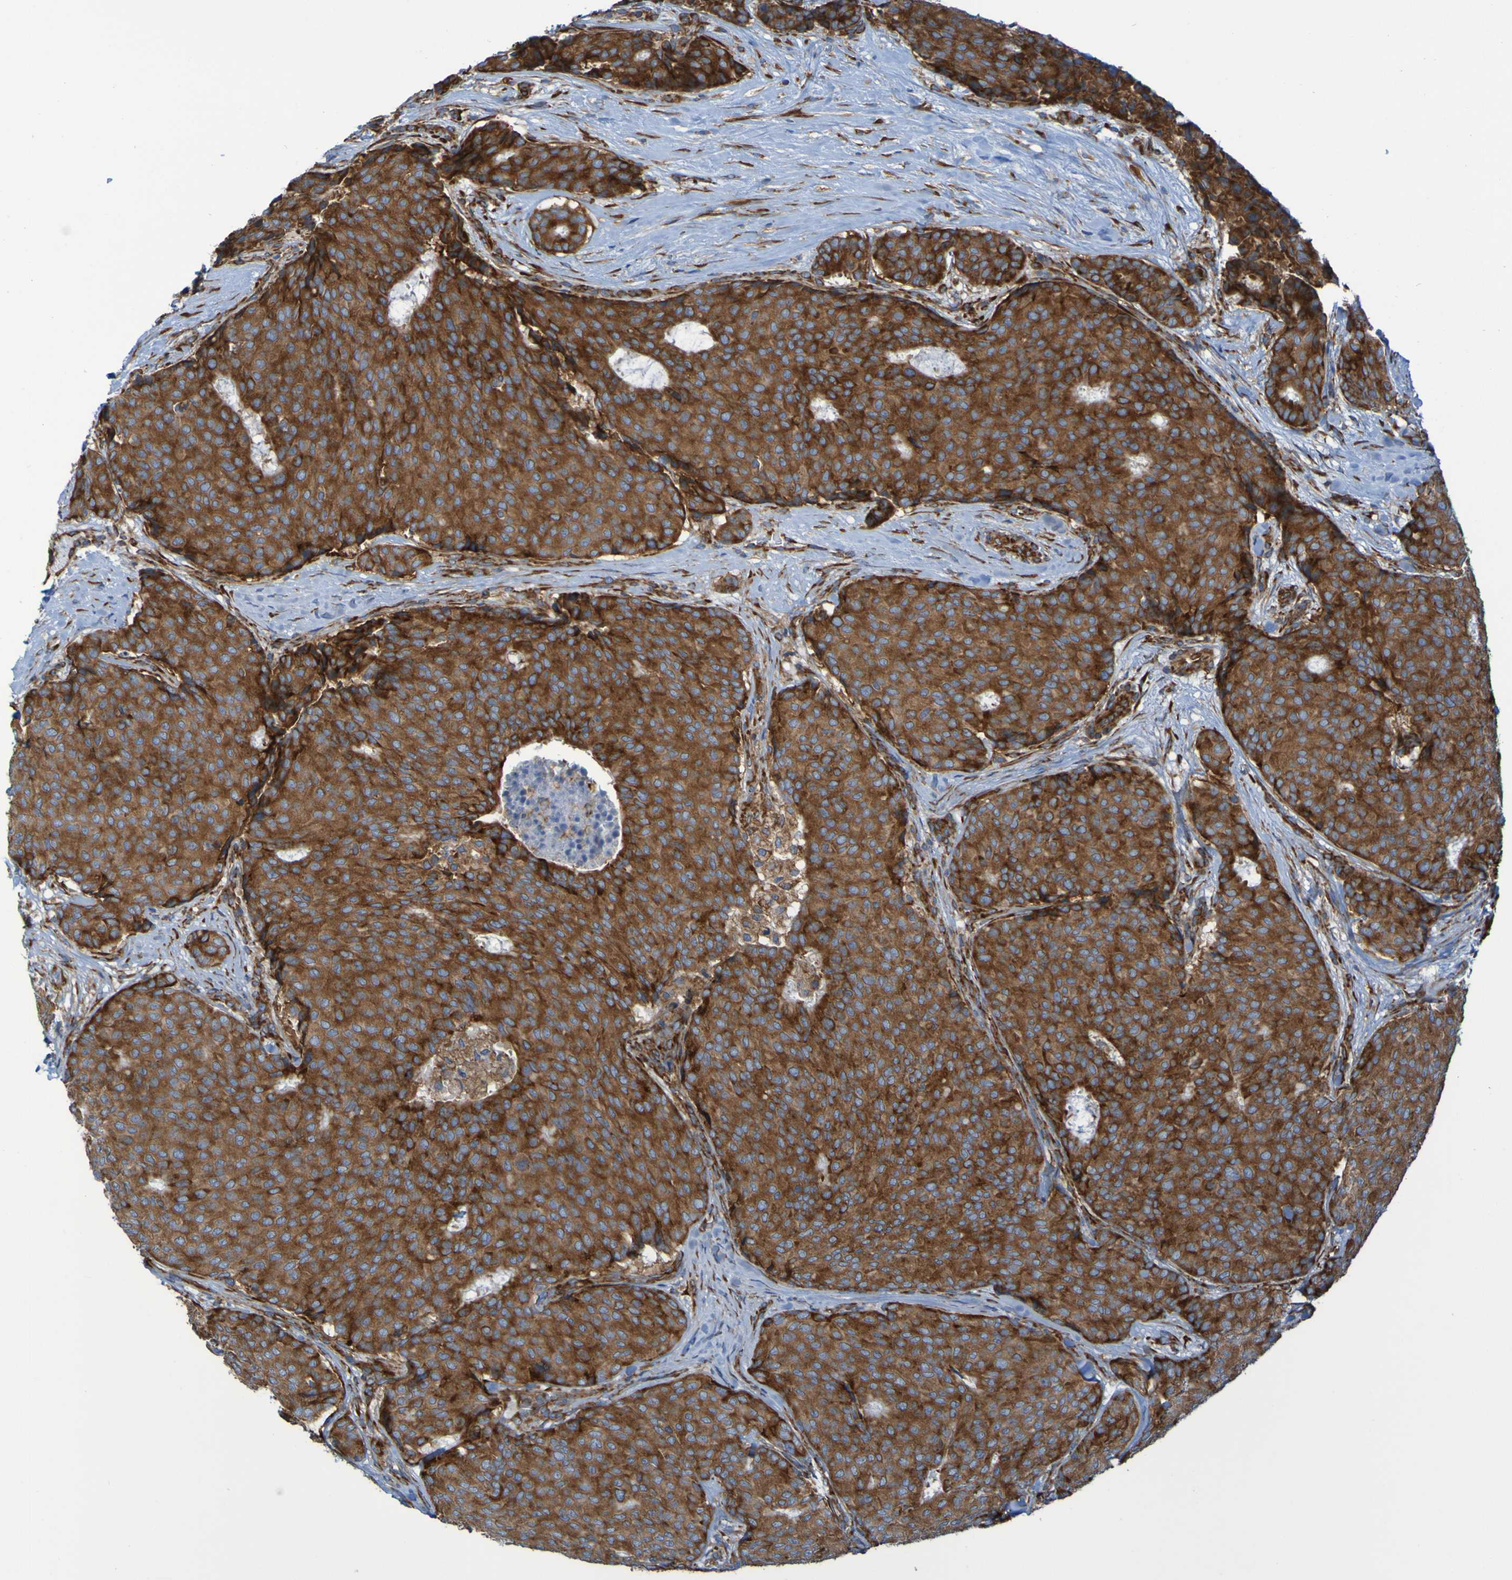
{"staining": {"intensity": "strong", "quantity": ">75%", "location": "cytoplasmic/membranous"}, "tissue": "breast cancer", "cell_type": "Tumor cells", "image_type": "cancer", "snomed": [{"axis": "morphology", "description": "Duct carcinoma"}, {"axis": "topography", "description": "Breast"}], "caption": "An image of human breast intraductal carcinoma stained for a protein displays strong cytoplasmic/membranous brown staining in tumor cells. (brown staining indicates protein expression, while blue staining denotes nuclei).", "gene": "RPL10", "patient": {"sex": "female", "age": 75}}